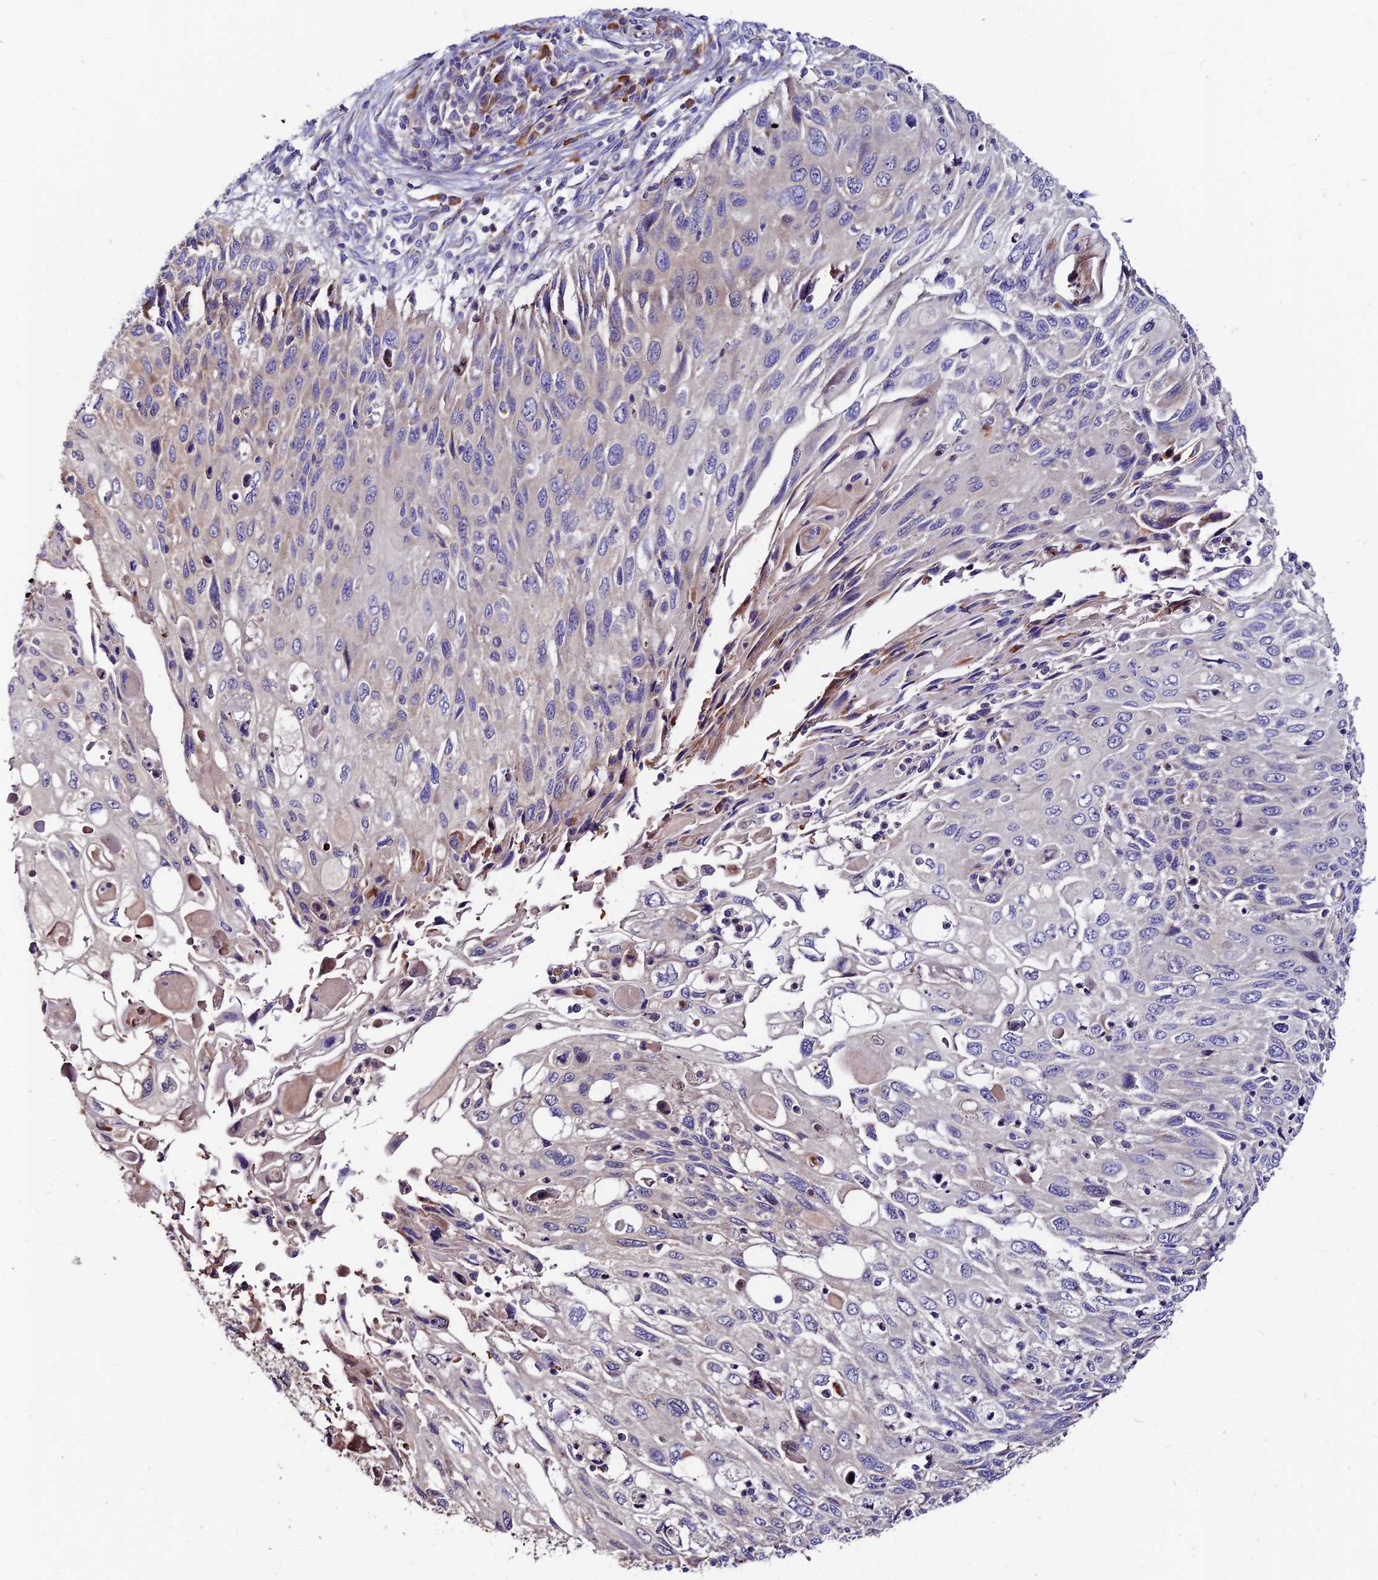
{"staining": {"intensity": "negative", "quantity": "none", "location": "none"}, "tissue": "cervical cancer", "cell_type": "Tumor cells", "image_type": "cancer", "snomed": [{"axis": "morphology", "description": "Squamous cell carcinoma, NOS"}, {"axis": "topography", "description": "Cervix"}], "caption": "DAB (3,3'-diaminobenzidine) immunohistochemical staining of squamous cell carcinoma (cervical) shows no significant staining in tumor cells.", "gene": "DENND2D", "patient": {"sex": "female", "age": 70}}